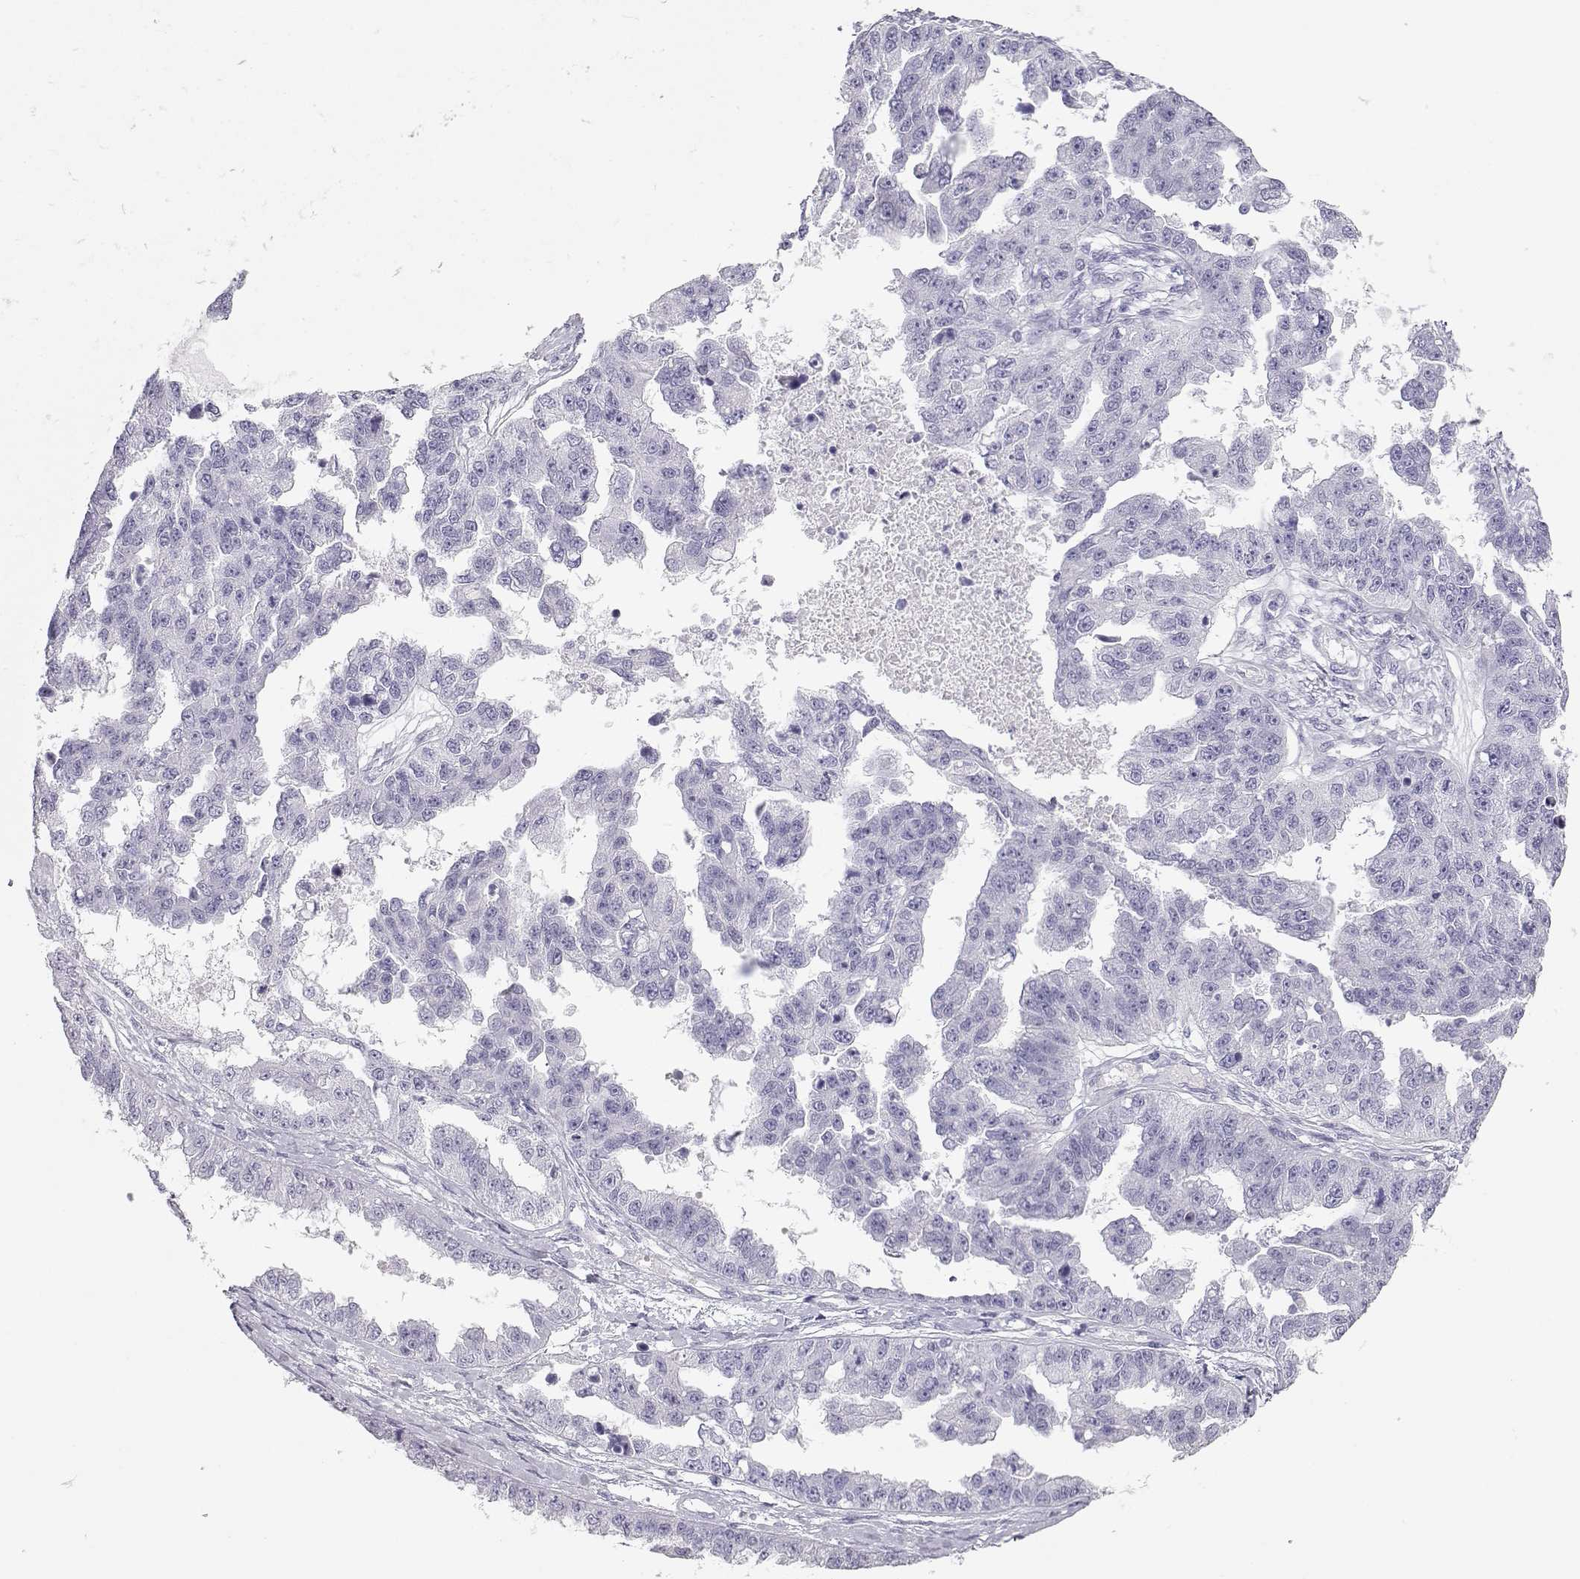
{"staining": {"intensity": "negative", "quantity": "none", "location": "none"}, "tissue": "ovarian cancer", "cell_type": "Tumor cells", "image_type": "cancer", "snomed": [{"axis": "morphology", "description": "Cystadenocarcinoma, serous, NOS"}, {"axis": "topography", "description": "Ovary"}], "caption": "Protein analysis of ovarian serous cystadenocarcinoma shows no significant expression in tumor cells.", "gene": "TKTL1", "patient": {"sex": "female", "age": 58}}